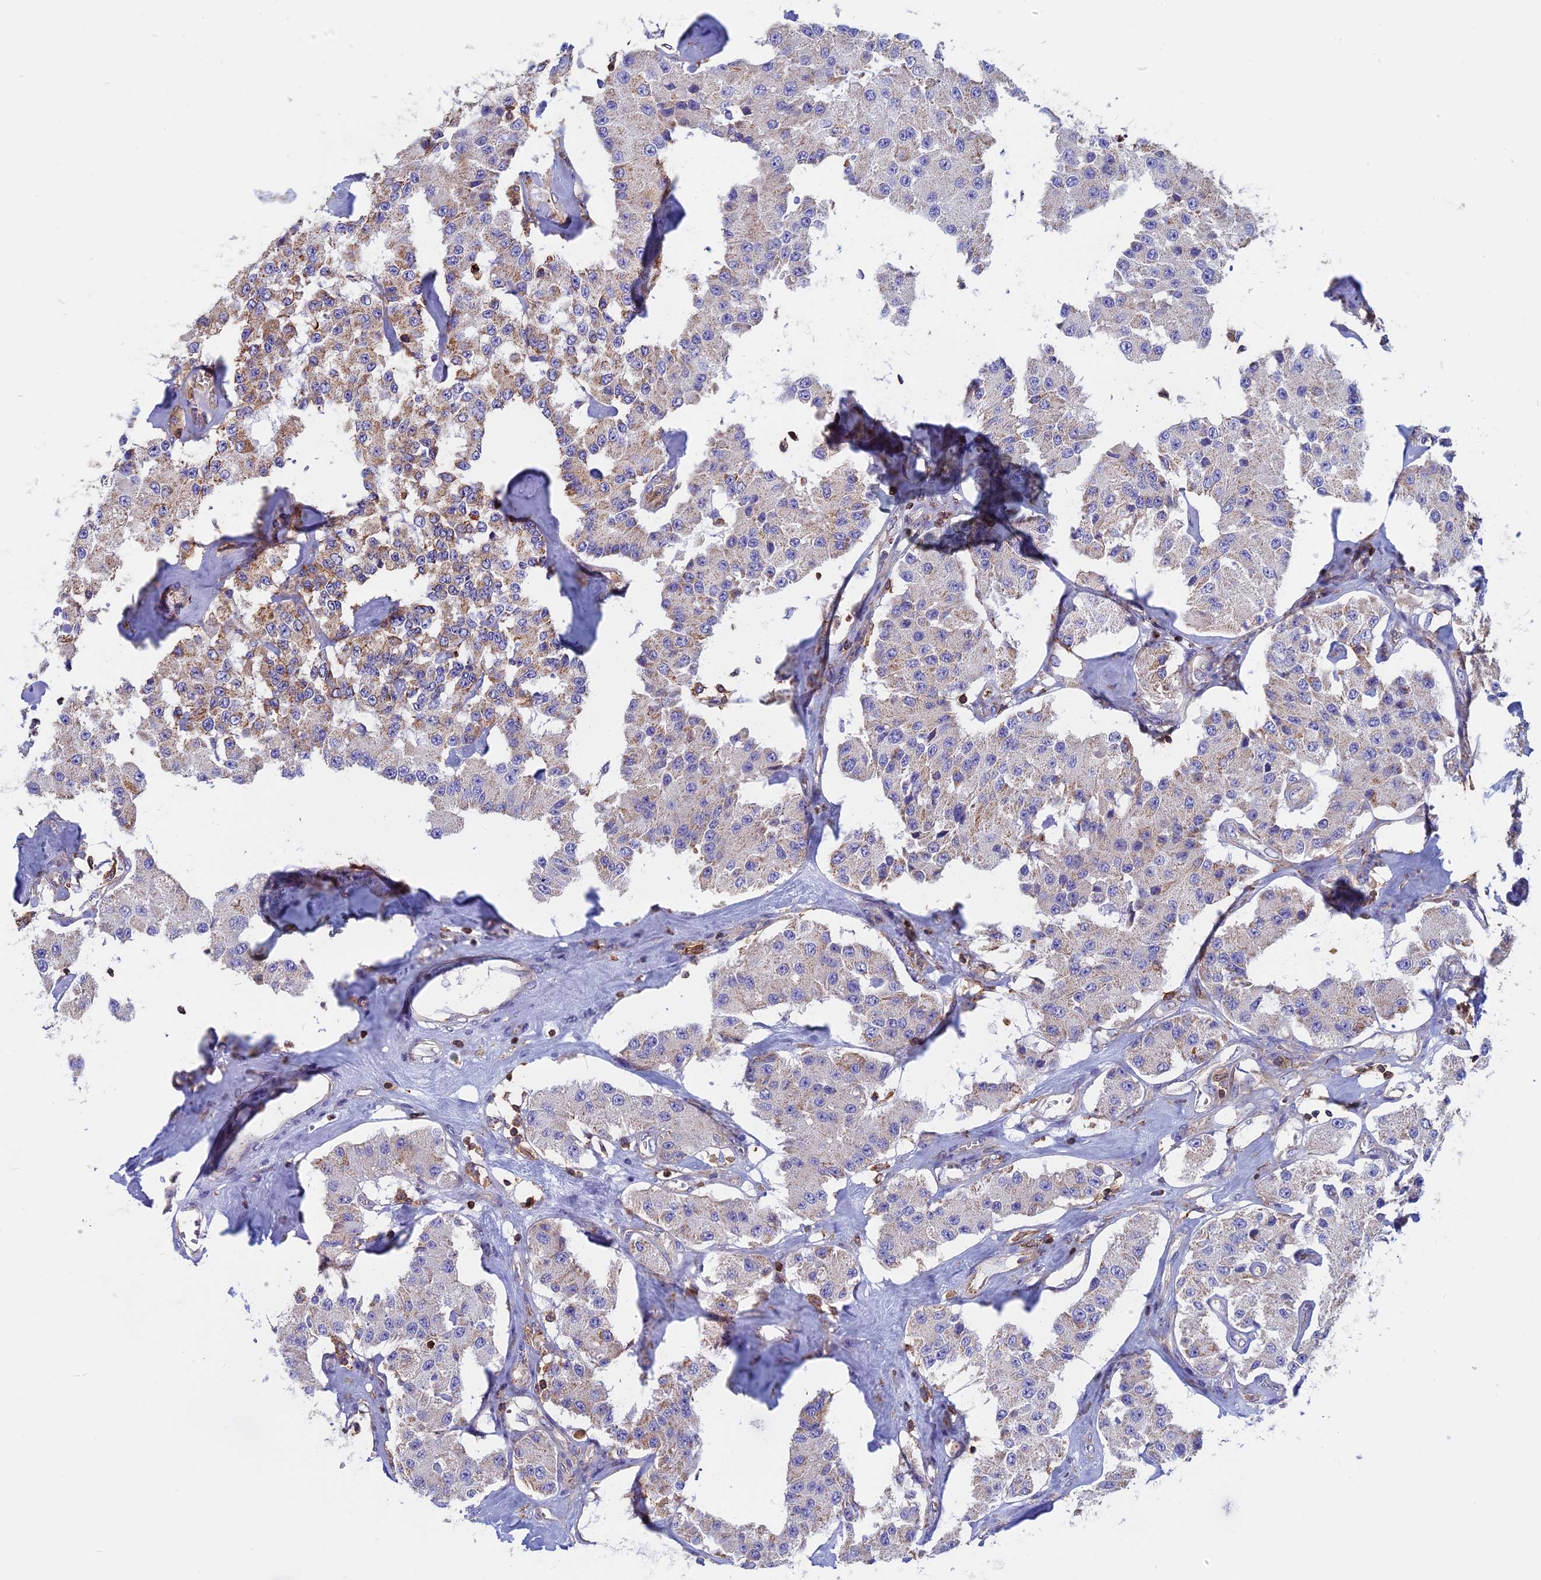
{"staining": {"intensity": "weak", "quantity": "<25%", "location": "cytoplasmic/membranous"}, "tissue": "carcinoid", "cell_type": "Tumor cells", "image_type": "cancer", "snomed": [{"axis": "morphology", "description": "Carcinoid, malignant, NOS"}, {"axis": "topography", "description": "Pancreas"}], "caption": "An IHC micrograph of carcinoid is shown. There is no staining in tumor cells of carcinoid.", "gene": "HSD17B8", "patient": {"sex": "male", "age": 41}}